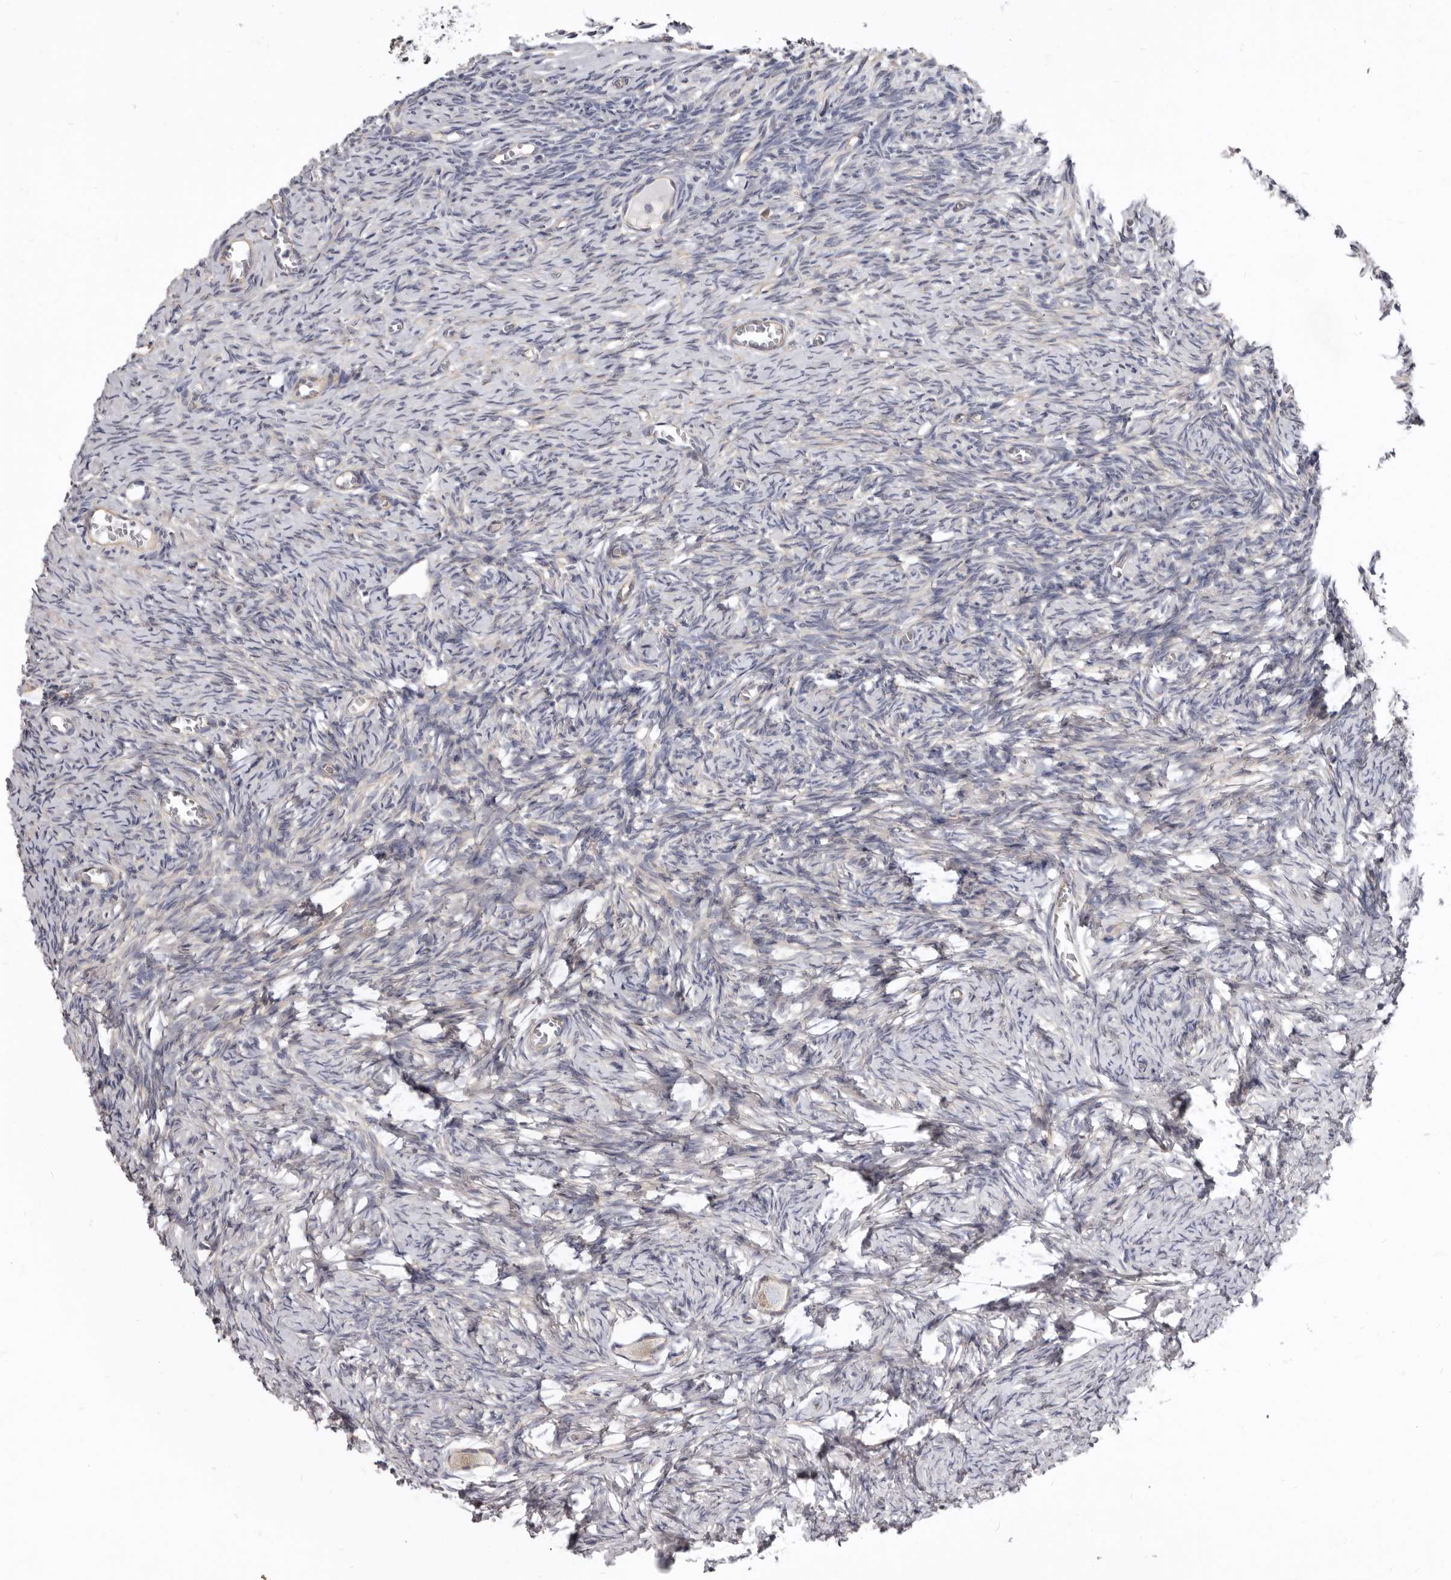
{"staining": {"intensity": "weak", "quantity": "25%-75%", "location": "cytoplasmic/membranous"}, "tissue": "ovary", "cell_type": "Follicle cells", "image_type": "normal", "snomed": [{"axis": "morphology", "description": "Normal tissue, NOS"}, {"axis": "topography", "description": "Ovary"}], "caption": "A low amount of weak cytoplasmic/membranous expression is identified in approximately 25%-75% of follicle cells in benign ovary.", "gene": "FMO2", "patient": {"sex": "female", "age": 27}}